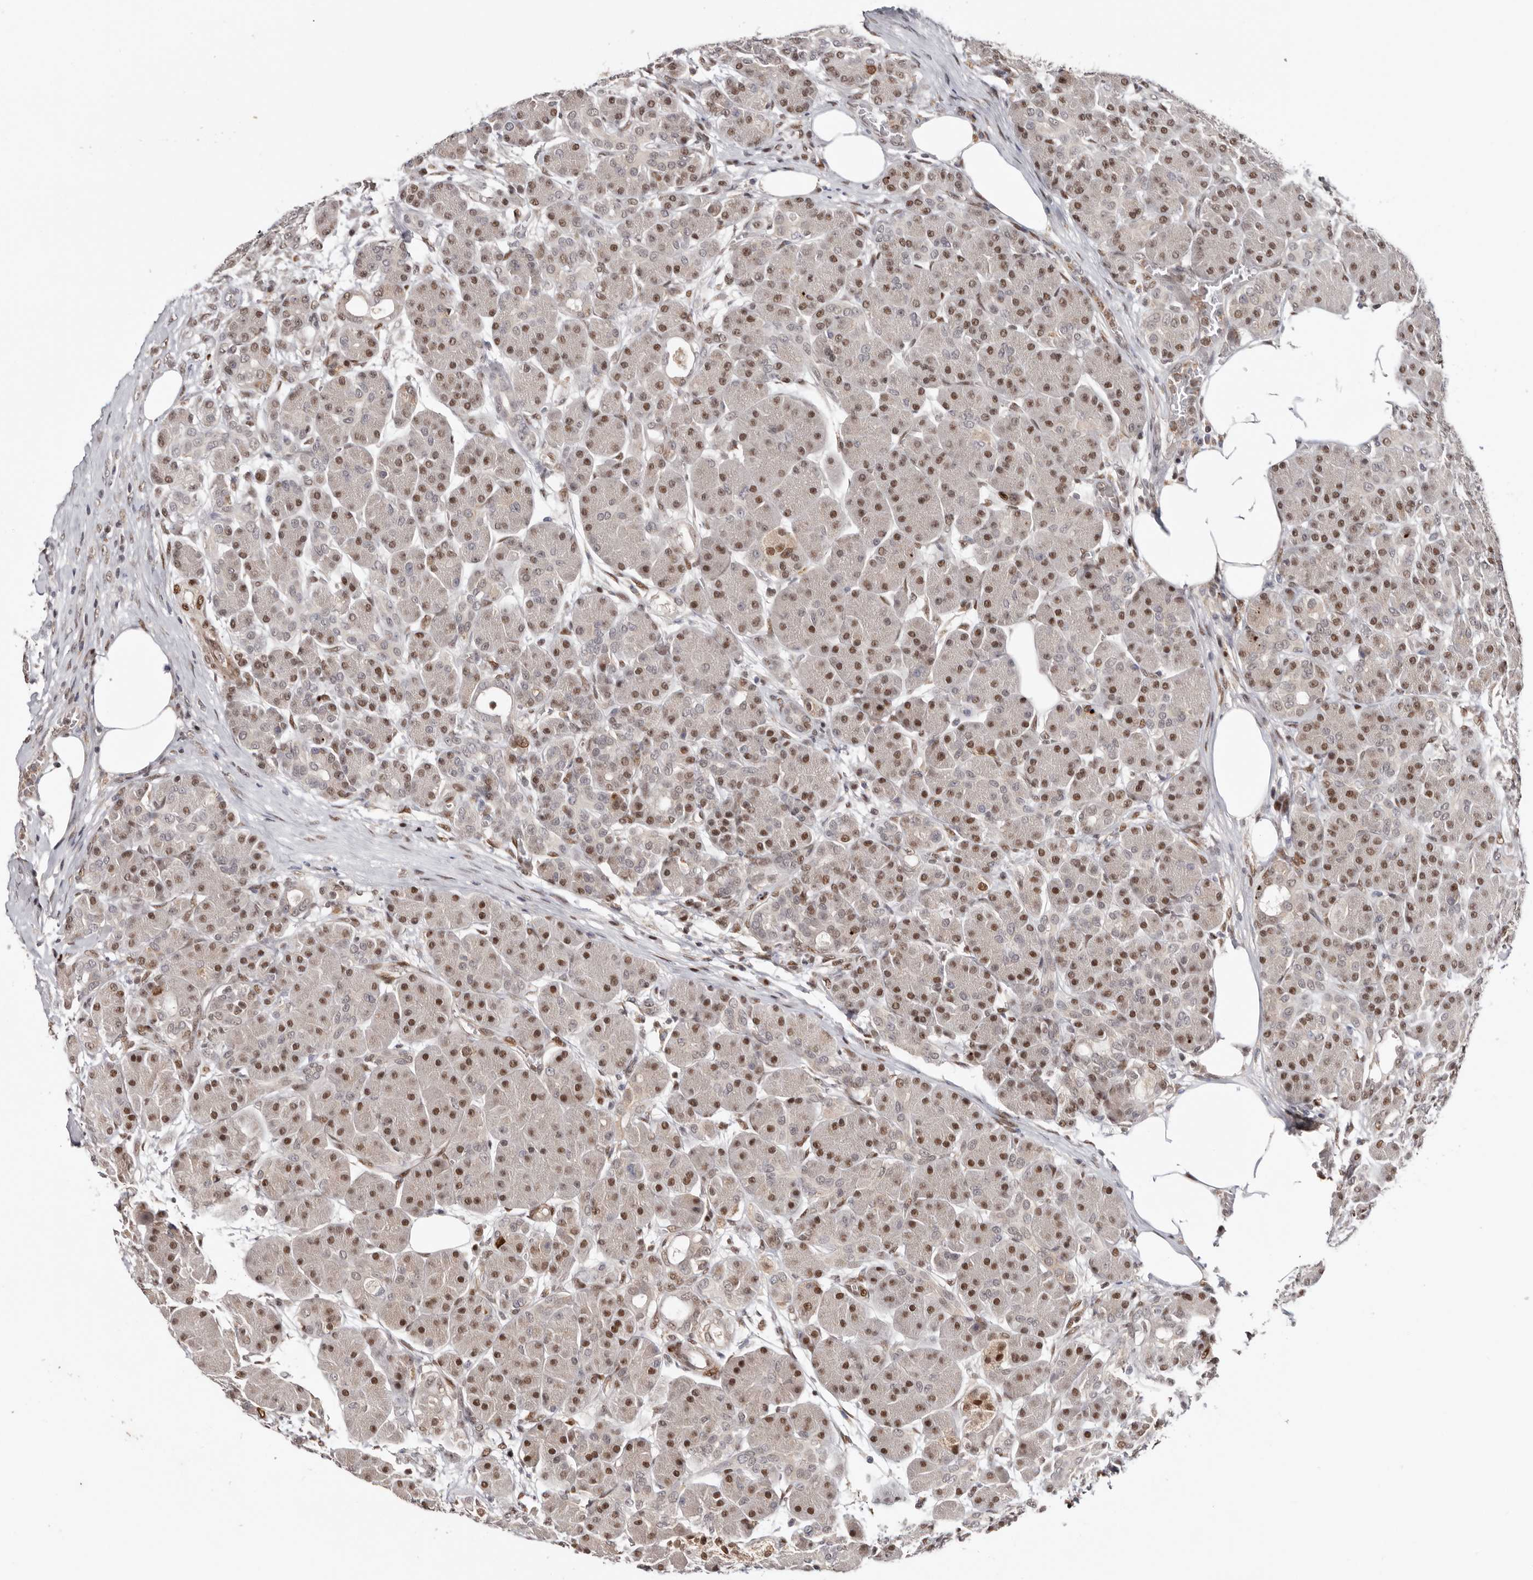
{"staining": {"intensity": "moderate", "quantity": ">75%", "location": "nuclear"}, "tissue": "pancreas", "cell_type": "Exocrine glandular cells", "image_type": "normal", "snomed": [{"axis": "morphology", "description": "Normal tissue, NOS"}, {"axis": "topography", "description": "Pancreas"}], "caption": "An image showing moderate nuclear expression in about >75% of exocrine glandular cells in benign pancreas, as visualized by brown immunohistochemical staining.", "gene": "SMAD7", "patient": {"sex": "male", "age": 63}}